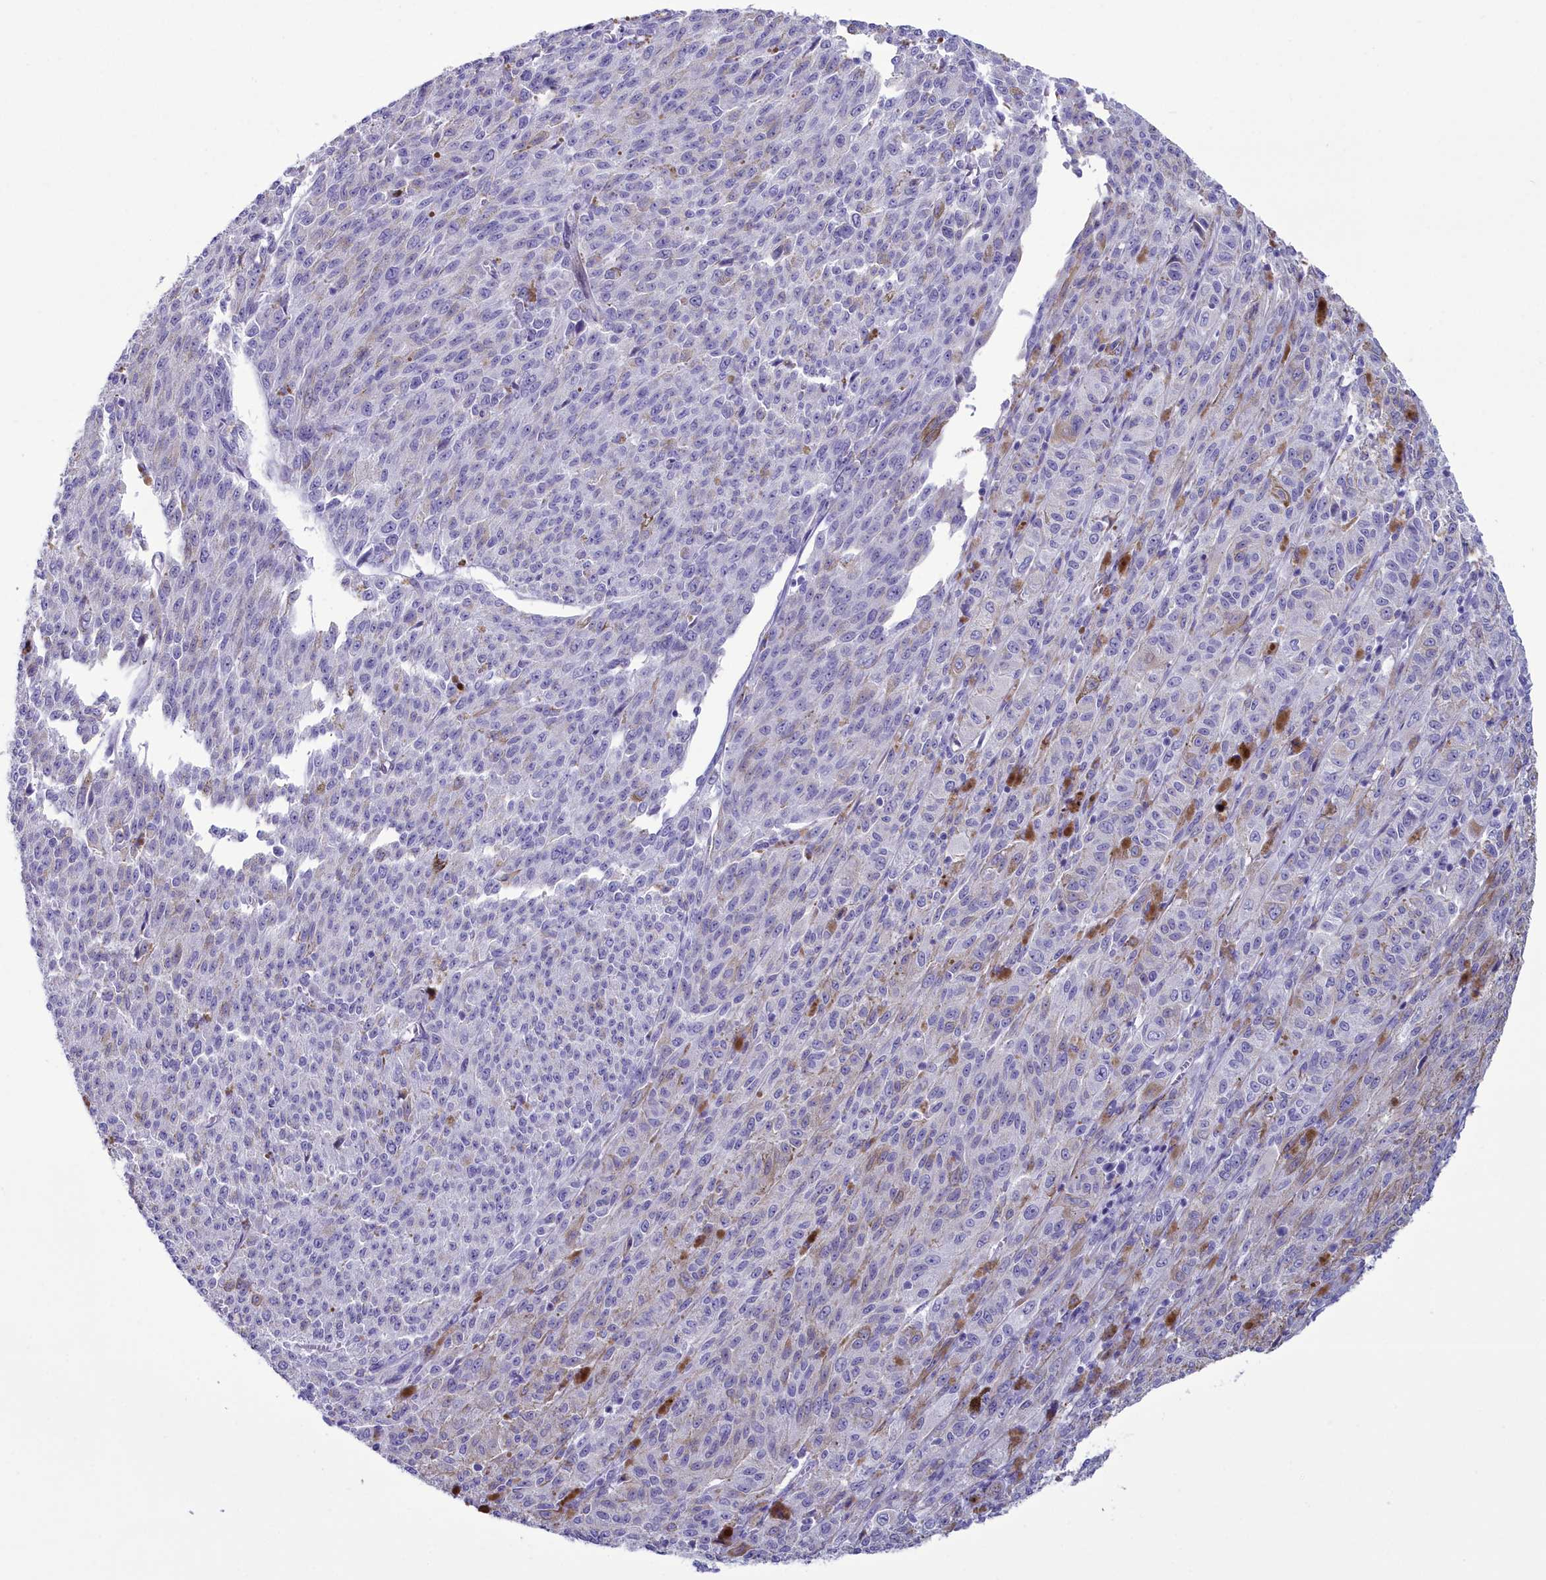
{"staining": {"intensity": "weak", "quantity": "<25%", "location": "cytoplasmic/membranous"}, "tissue": "melanoma", "cell_type": "Tumor cells", "image_type": "cancer", "snomed": [{"axis": "morphology", "description": "Malignant melanoma, NOS"}, {"axis": "topography", "description": "Skin"}], "caption": "Tumor cells show no significant positivity in melanoma. The staining is performed using DAB (3,3'-diaminobenzidine) brown chromogen with nuclei counter-stained in using hematoxylin.", "gene": "PPP1R14A", "patient": {"sex": "female", "age": 52}}